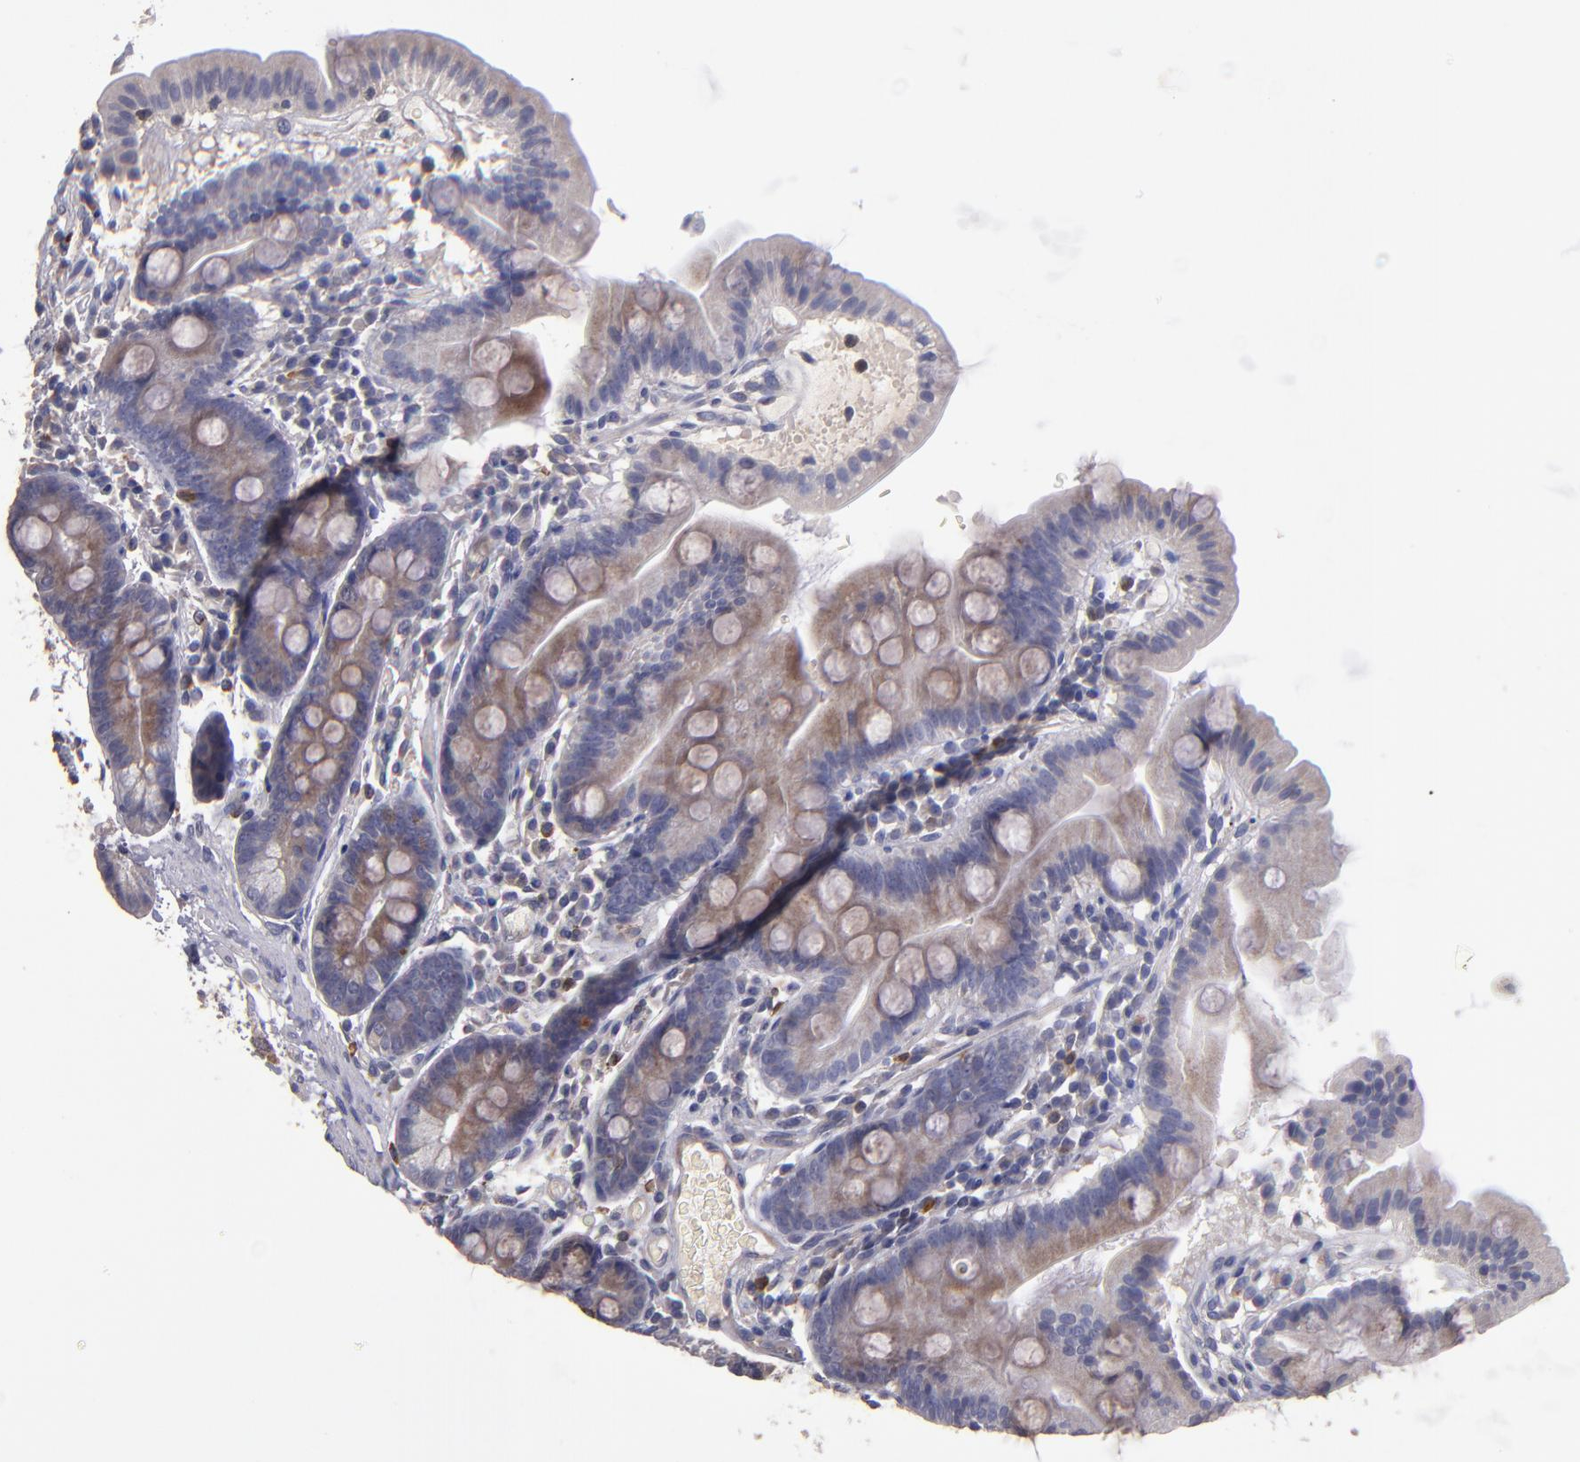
{"staining": {"intensity": "weak", "quantity": ">75%", "location": "cytoplasmic/membranous"}, "tissue": "duodenum", "cell_type": "Glandular cells", "image_type": "normal", "snomed": [{"axis": "morphology", "description": "Normal tissue, NOS"}, {"axis": "topography", "description": "Duodenum"}], "caption": "Benign duodenum displays weak cytoplasmic/membranous expression in about >75% of glandular cells, visualized by immunohistochemistry.", "gene": "MAGEE1", "patient": {"sex": "male", "age": 50}}